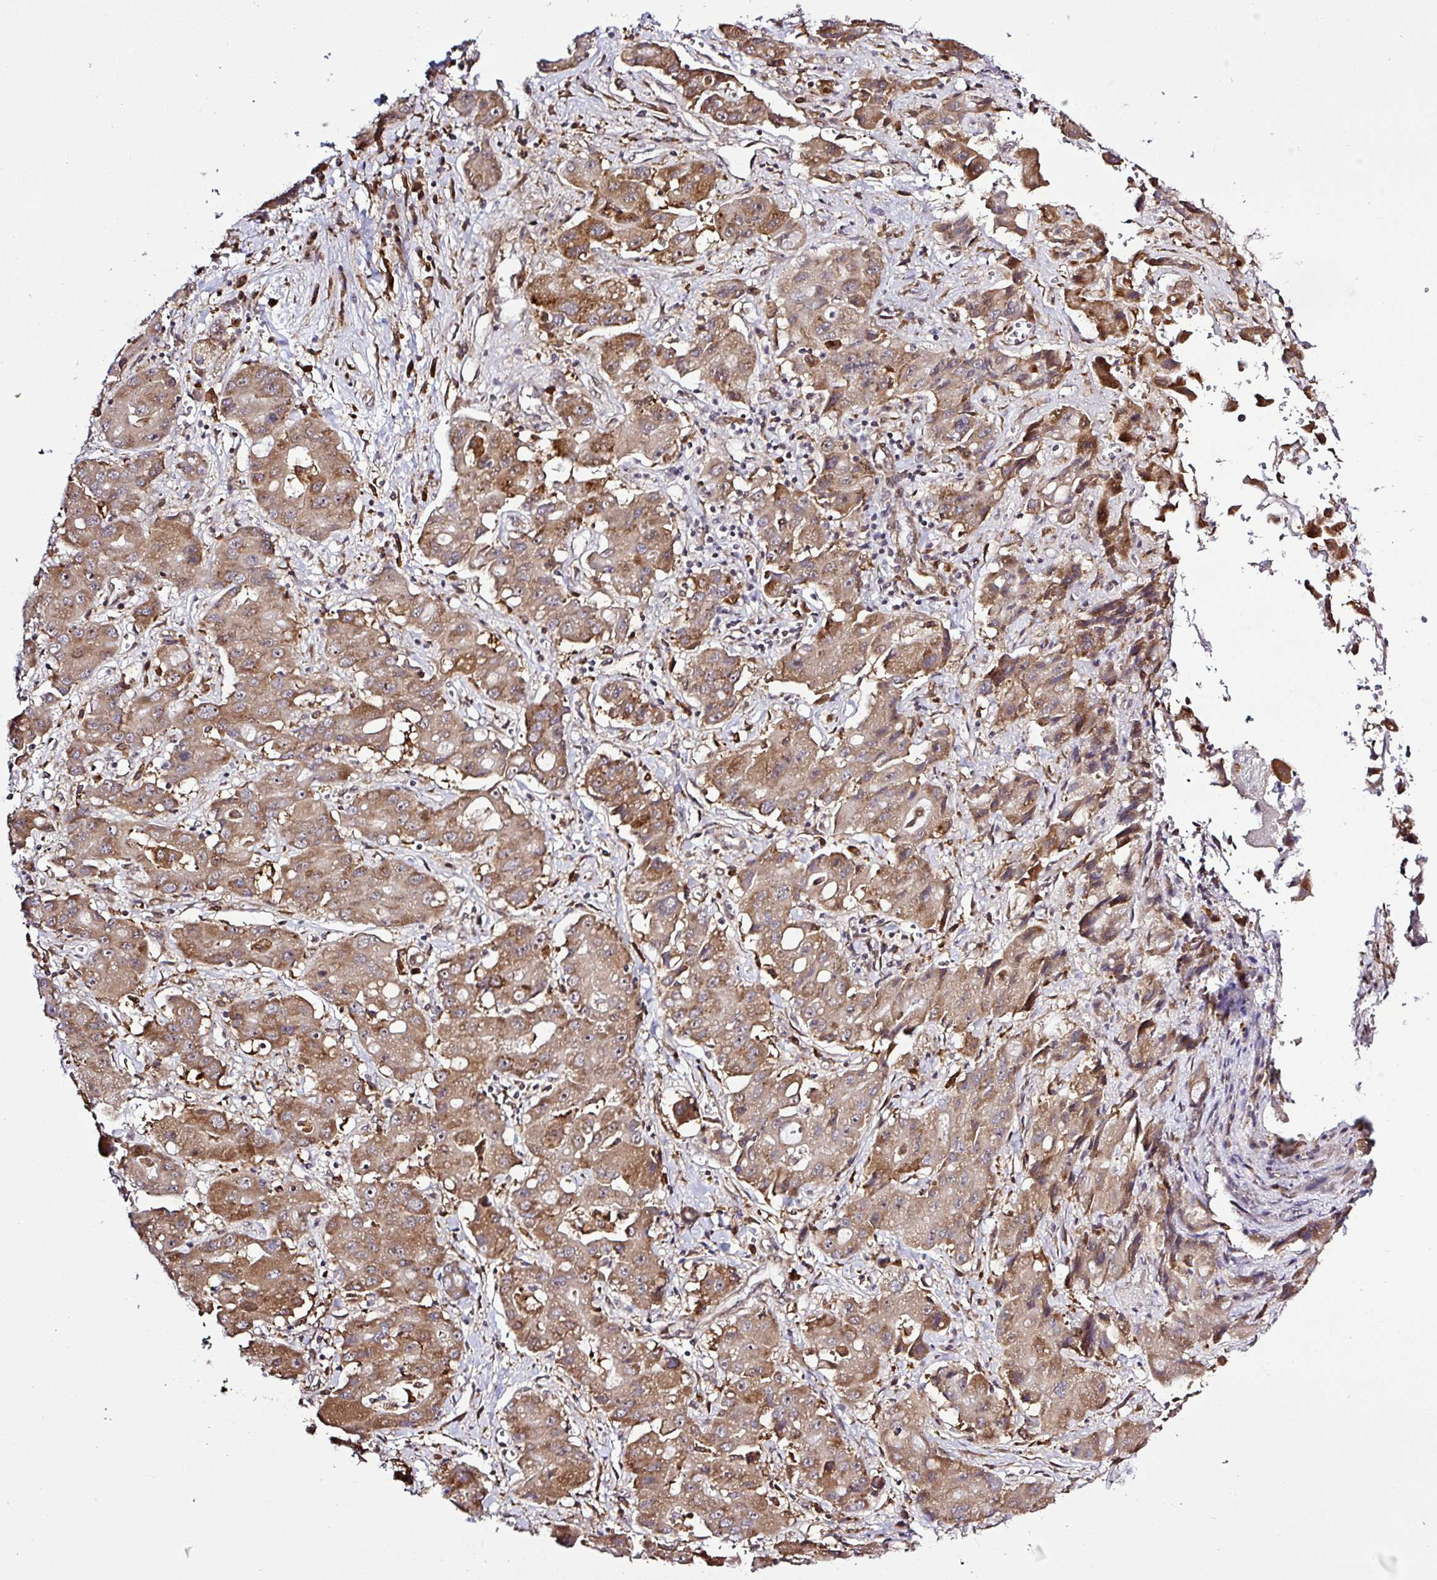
{"staining": {"intensity": "moderate", "quantity": ">75%", "location": "cytoplasmic/membranous"}, "tissue": "liver cancer", "cell_type": "Tumor cells", "image_type": "cancer", "snomed": [{"axis": "morphology", "description": "Cholangiocarcinoma"}, {"axis": "topography", "description": "Liver"}], "caption": "An immunohistochemistry (IHC) image of neoplastic tissue is shown. Protein staining in brown shows moderate cytoplasmic/membranous positivity in liver cancer within tumor cells.", "gene": "FAM153A", "patient": {"sex": "male", "age": 67}}